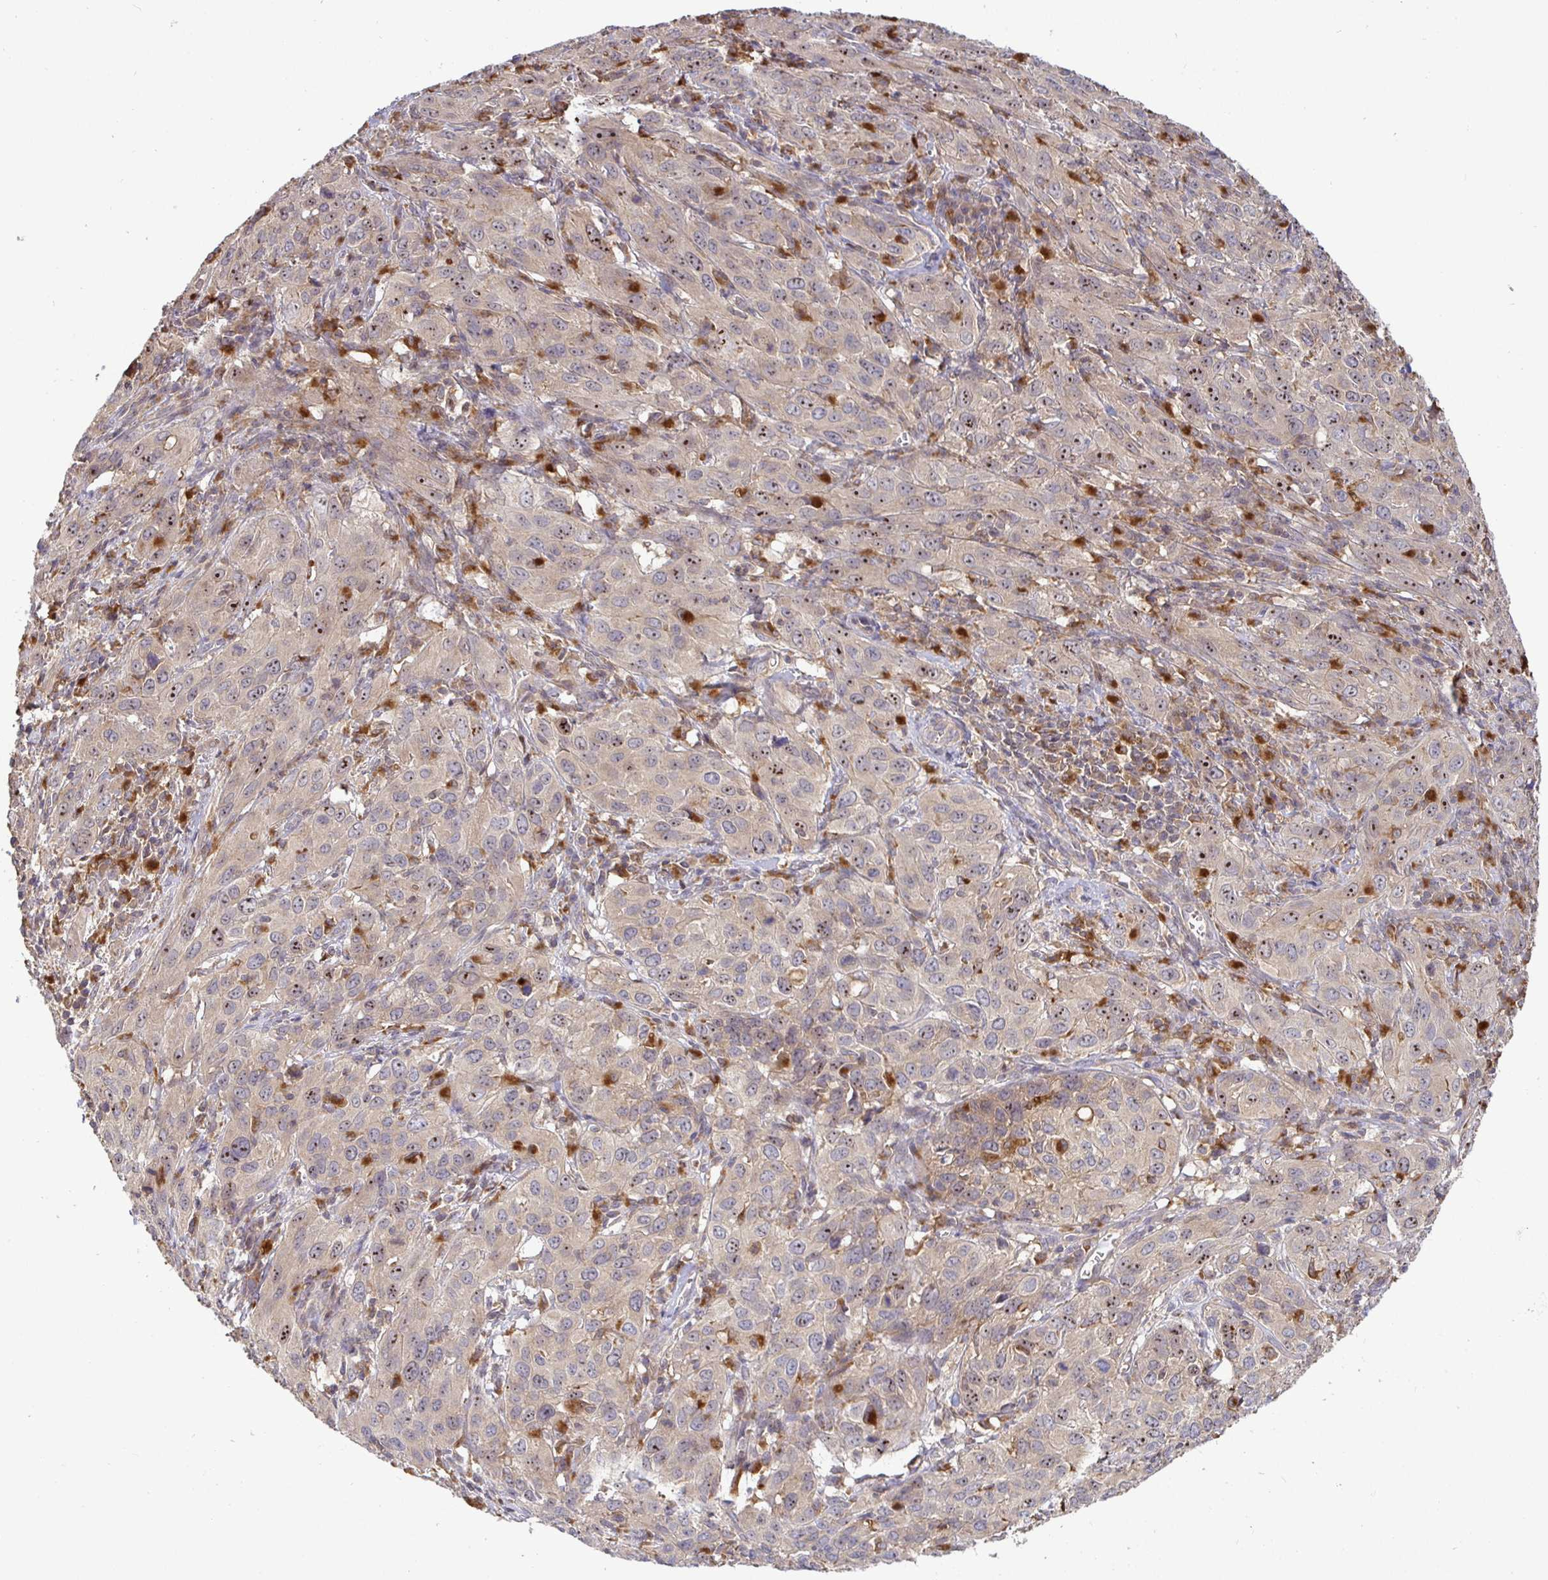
{"staining": {"intensity": "moderate", "quantity": "<25%", "location": "nuclear"}, "tissue": "cervical cancer", "cell_type": "Tumor cells", "image_type": "cancer", "snomed": [{"axis": "morphology", "description": "Normal tissue, NOS"}, {"axis": "morphology", "description": "Squamous cell carcinoma, NOS"}, {"axis": "topography", "description": "Cervix"}], "caption": "The image shows a brown stain indicating the presence of a protein in the nuclear of tumor cells in squamous cell carcinoma (cervical).", "gene": "ATP6V1F", "patient": {"sex": "female", "age": 51}}